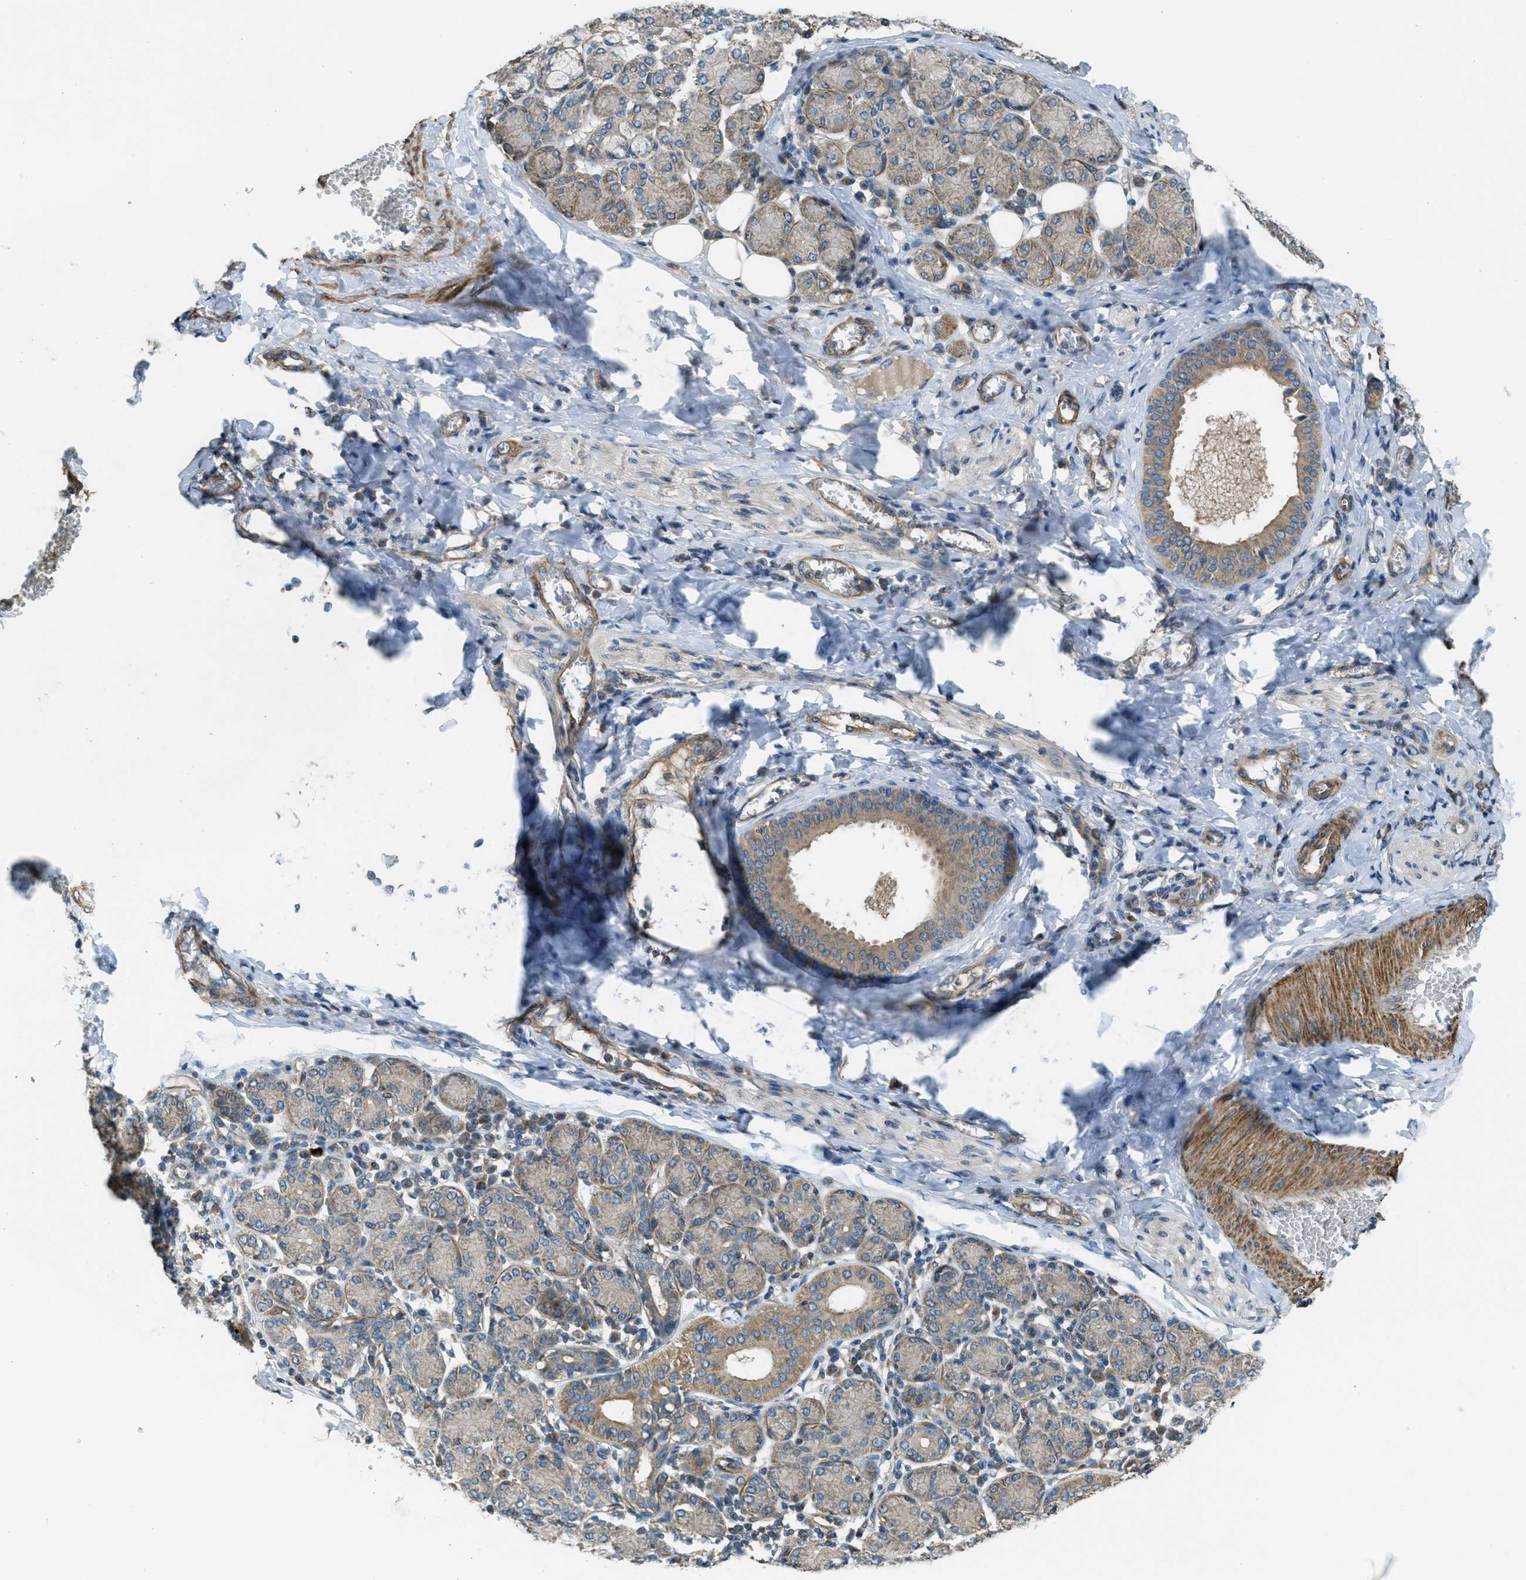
{"staining": {"intensity": "moderate", "quantity": "25%-75%", "location": "cytoplasmic/membranous"}, "tissue": "salivary gland", "cell_type": "Glandular cells", "image_type": "normal", "snomed": [{"axis": "morphology", "description": "Normal tissue, NOS"}, {"axis": "morphology", "description": "Inflammation, NOS"}, {"axis": "topography", "description": "Lymph node"}, {"axis": "topography", "description": "Salivary gland"}], "caption": "Protein analysis of benign salivary gland demonstrates moderate cytoplasmic/membranous expression in about 25%-75% of glandular cells. Nuclei are stained in blue.", "gene": "VEZT", "patient": {"sex": "male", "age": 3}}